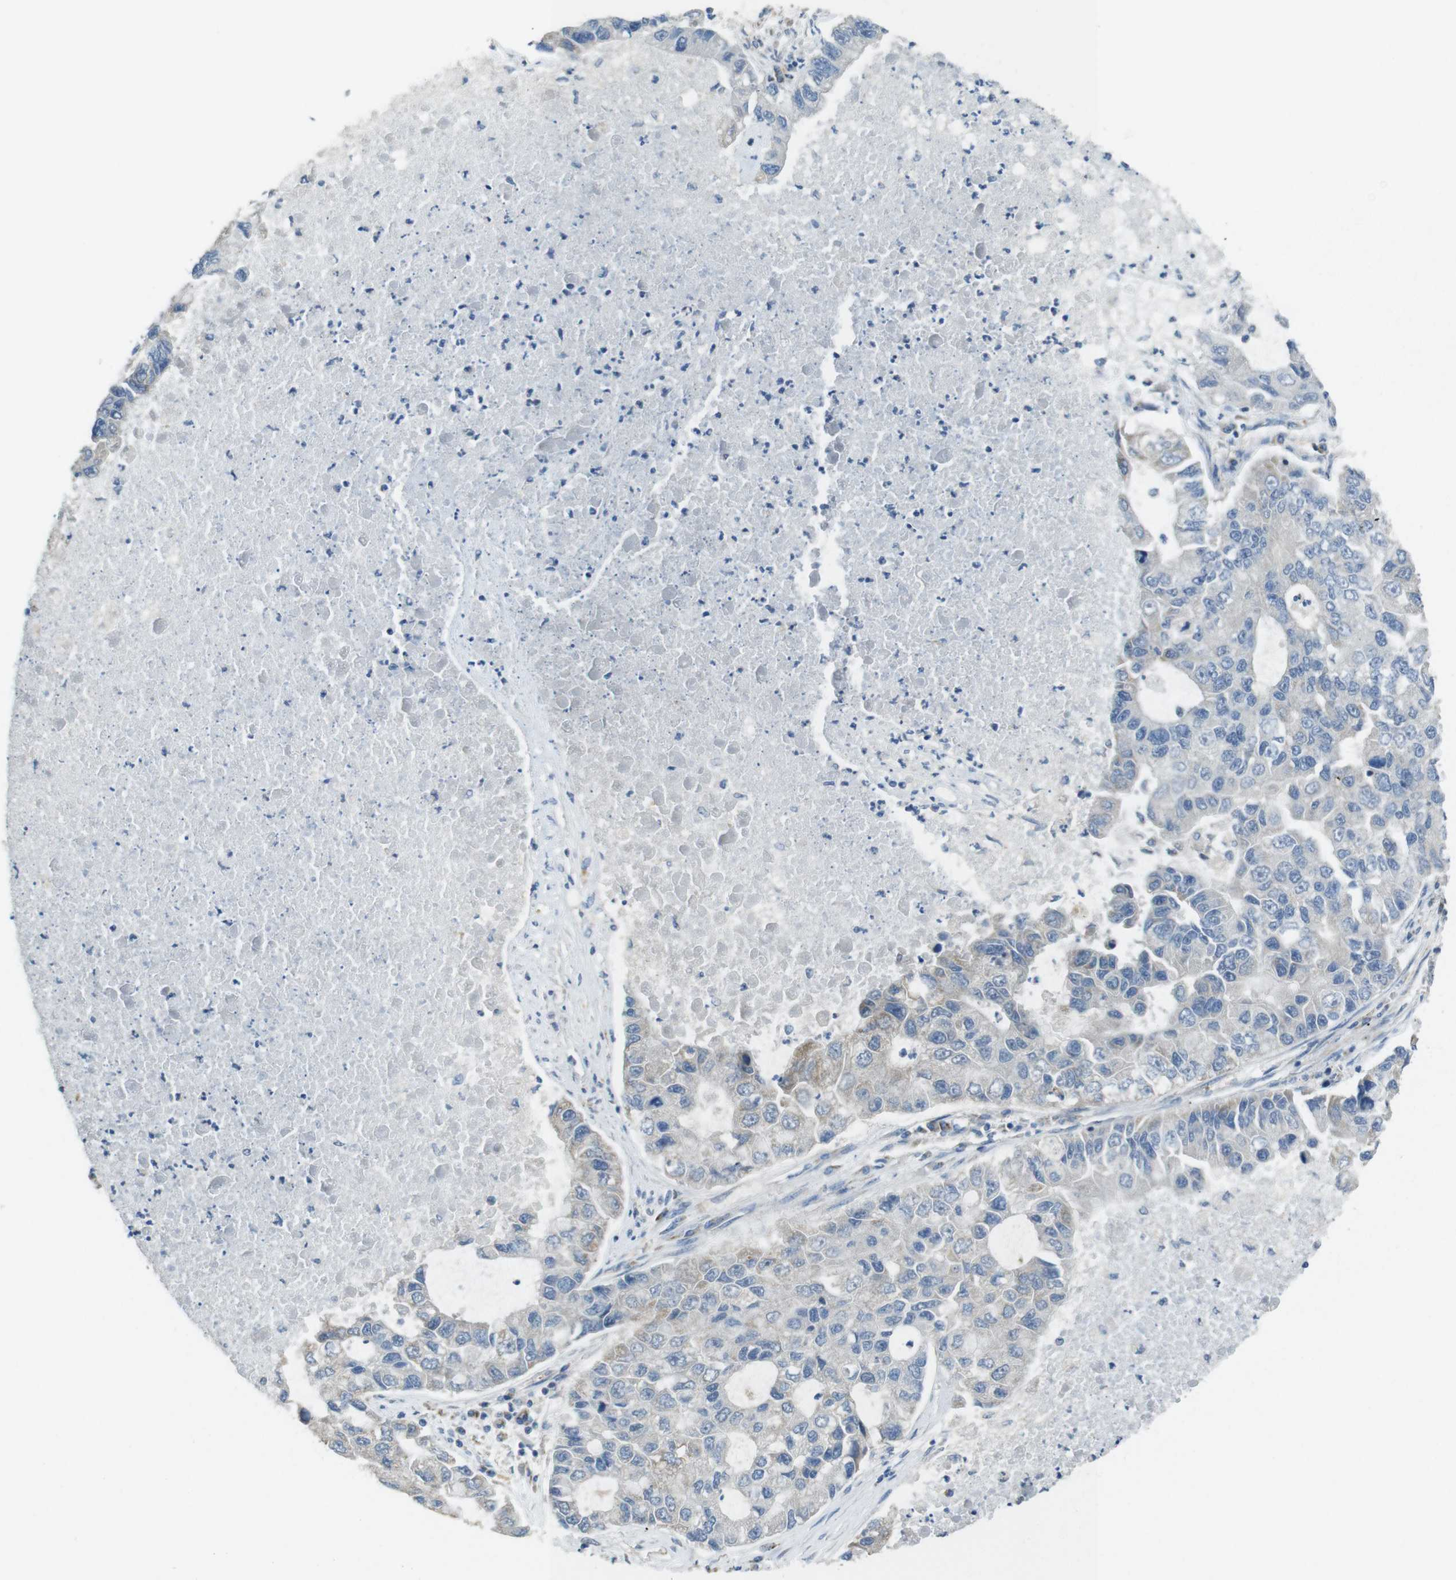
{"staining": {"intensity": "weak", "quantity": "<25%", "location": "cytoplasmic/membranous"}, "tissue": "lung cancer", "cell_type": "Tumor cells", "image_type": "cancer", "snomed": [{"axis": "morphology", "description": "Adenocarcinoma, NOS"}, {"axis": "topography", "description": "Lung"}], "caption": "The IHC photomicrograph has no significant staining in tumor cells of lung cancer tissue.", "gene": "CALHM2", "patient": {"sex": "female", "age": 51}}